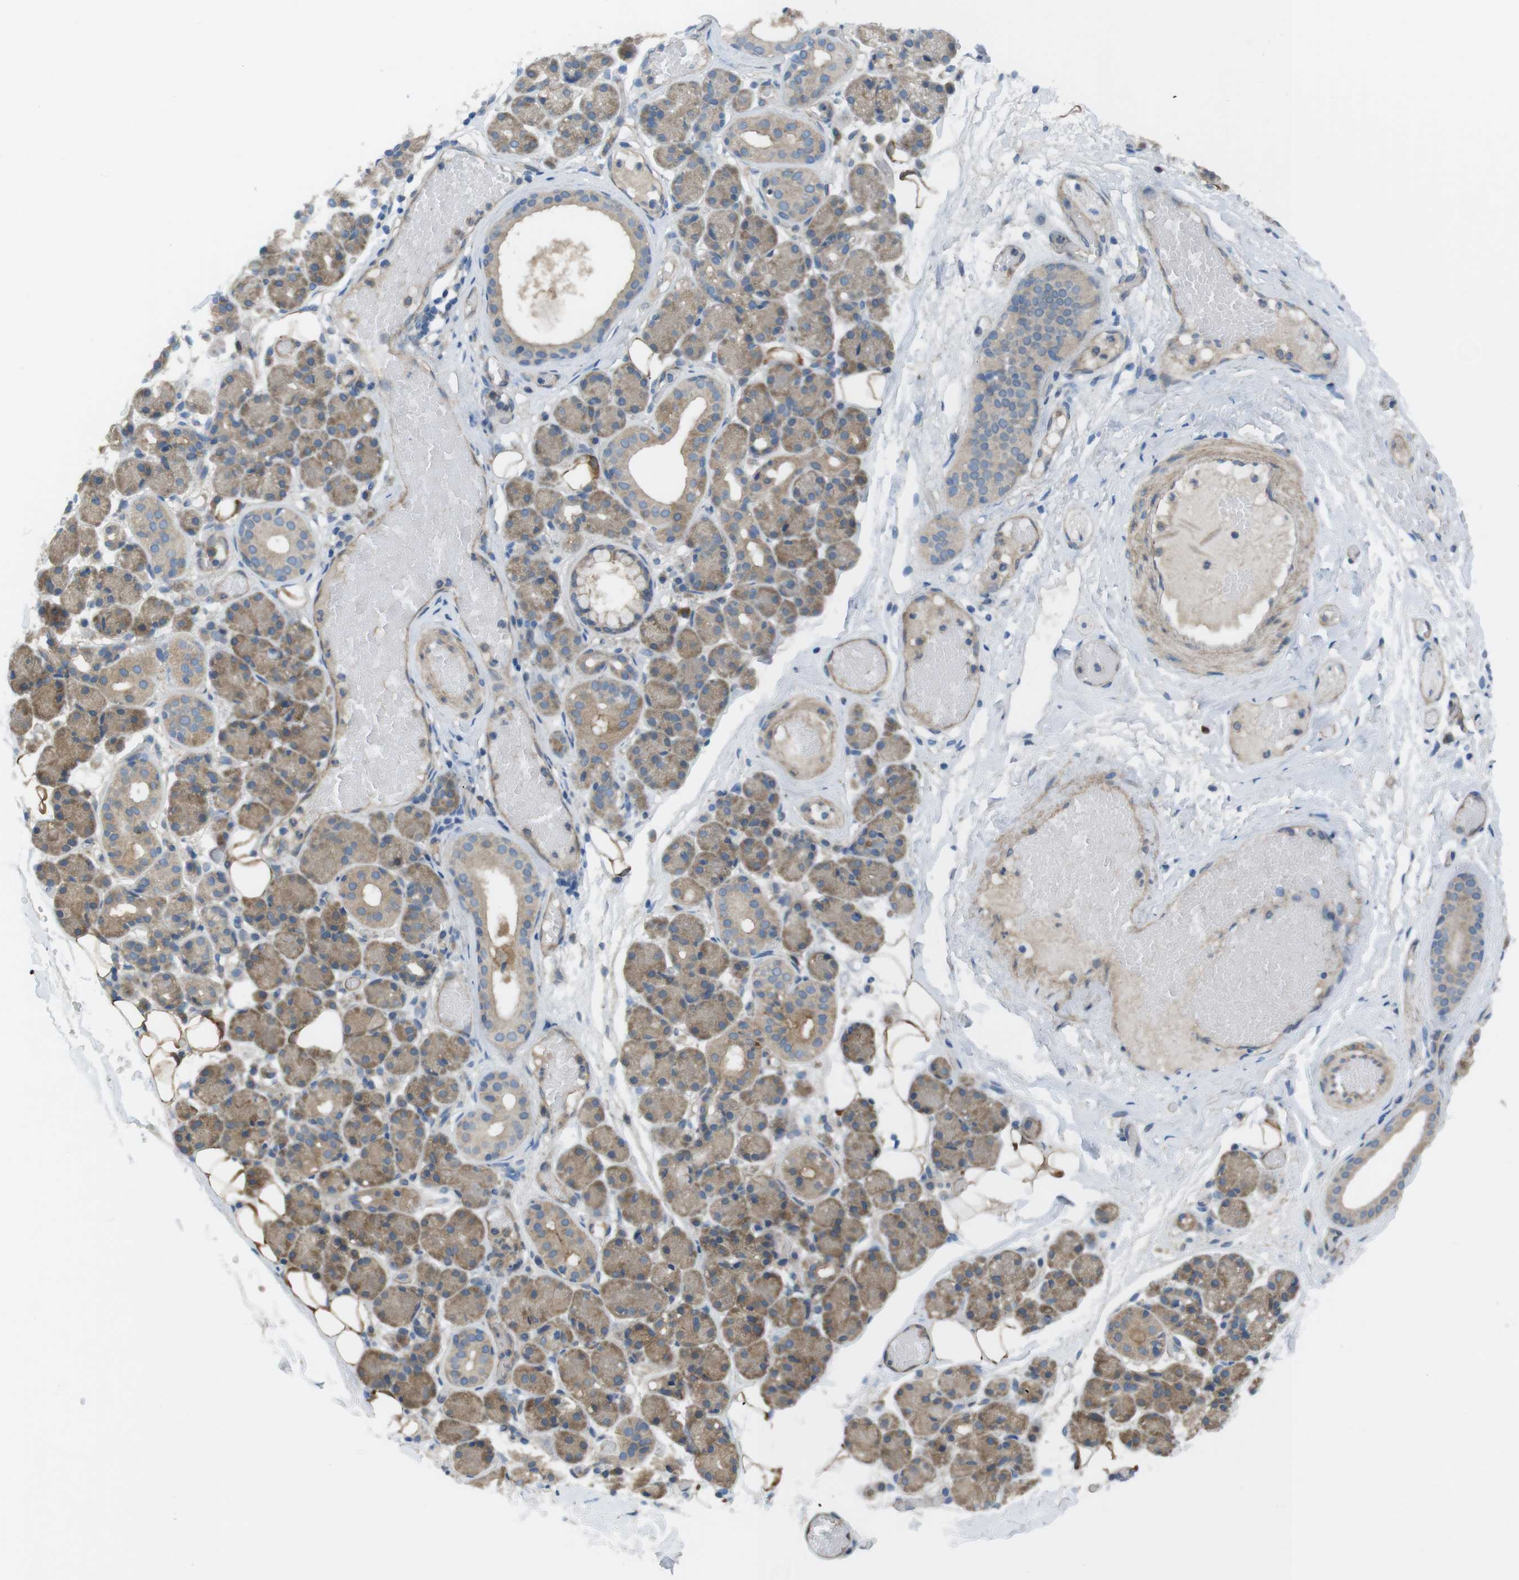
{"staining": {"intensity": "moderate", "quantity": ">75%", "location": "cytoplasmic/membranous"}, "tissue": "salivary gland", "cell_type": "Glandular cells", "image_type": "normal", "snomed": [{"axis": "morphology", "description": "Normal tissue, NOS"}, {"axis": "topography", "description": "Salivary gland"}], "caption": "A brown stain shows moderate cytoplasmic/membranous expression of a protein in glandular cells of benign human salivary gland. The staining was performed using DAB (3,3'-diaminobenzidine), with brown indicating positive protein expression. Nuclei are stained blue with hematoxylin.", "gene": "MTHFD1L", "patient": {"sex": "male", "age": 63}}